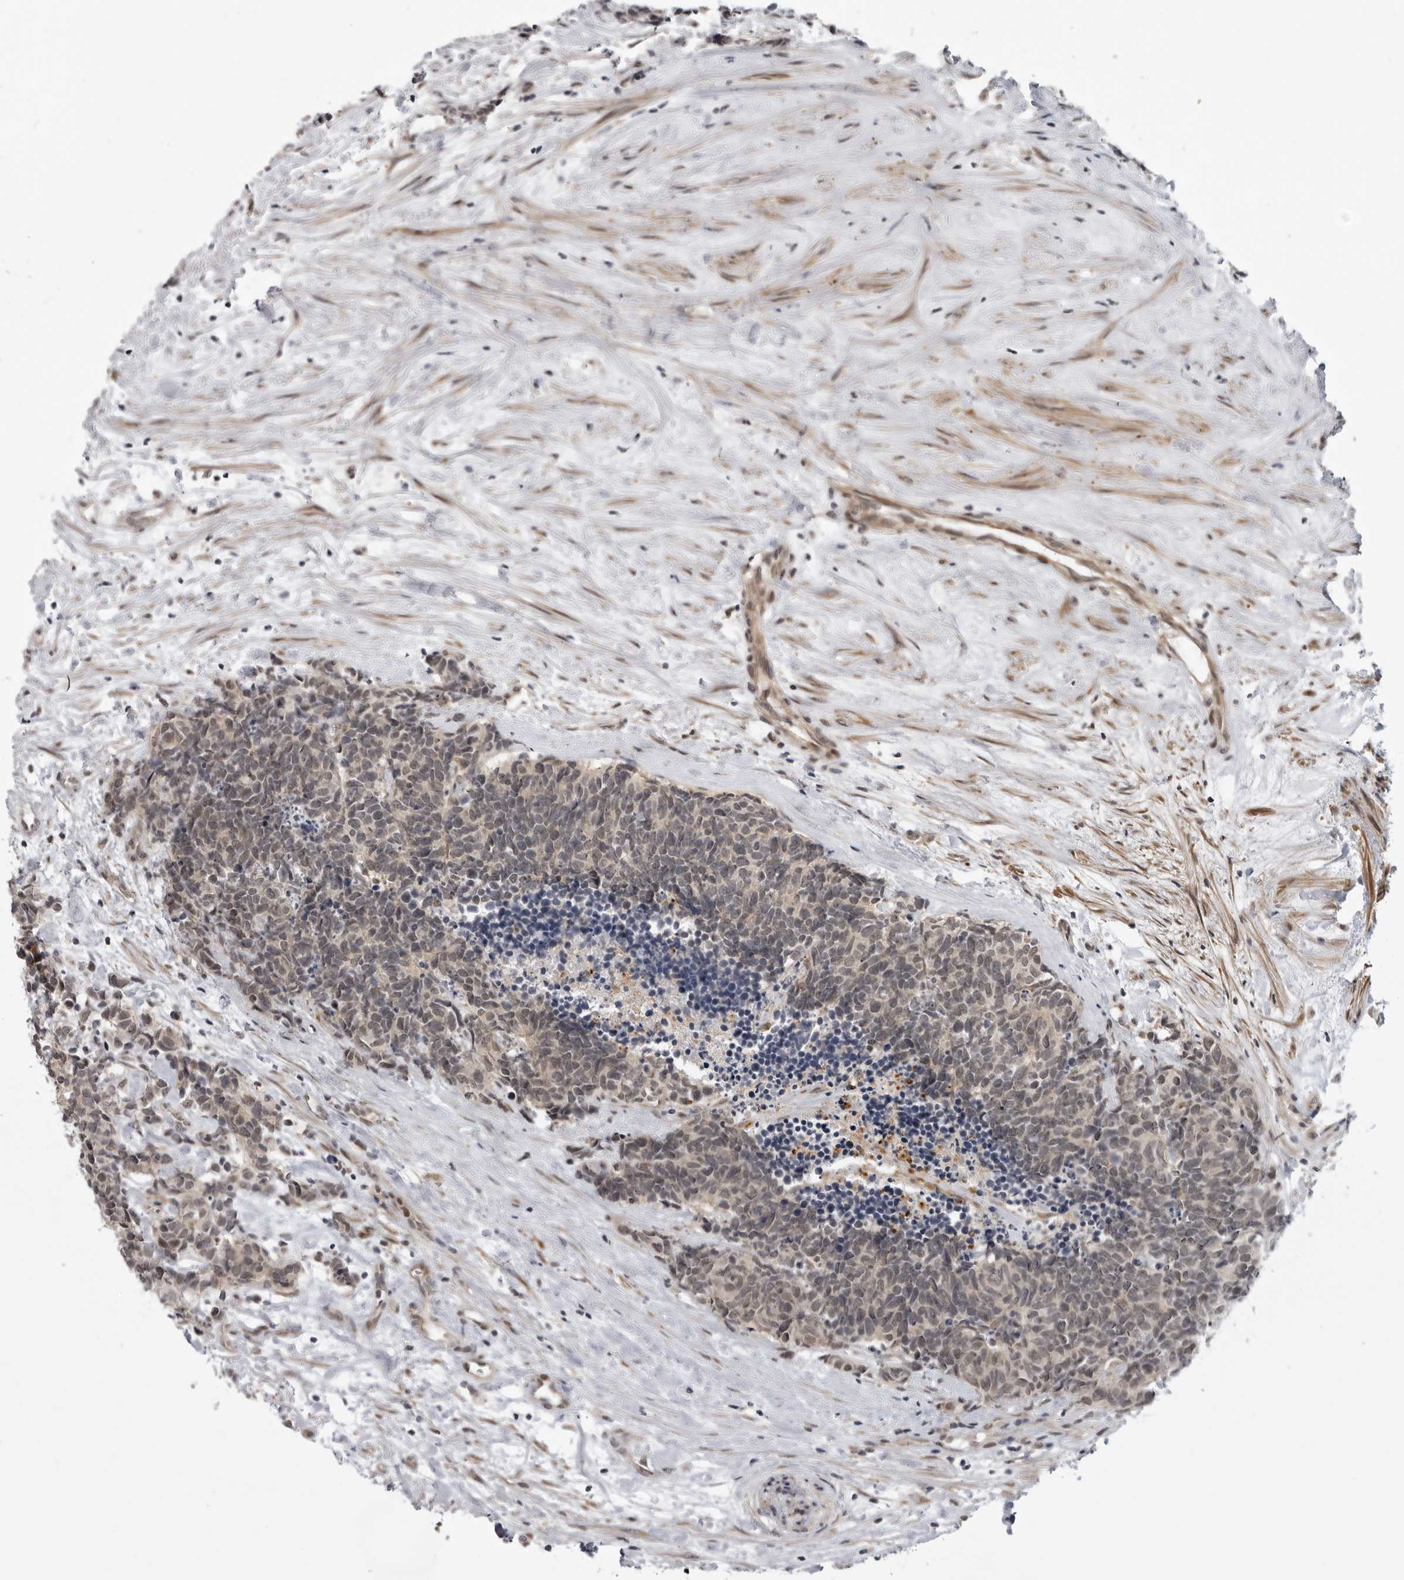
{"staining": {"intensity": "negative", "quantity": "none", "location": "none"}, "tissue": "carcinoid", "cell_type": "Tumor cells", "image_type": "cancer", "snomed": [{"axis": "morphology", "description": "Carcinoma, NOS"}, {"axis": "morphology", "description": "Carcinoid, malignant, NOS"}, {"axis": "topography", "description": "Urinary bladder"}], "caption": "Carcinoid was stained to show a protein in brown. There is no significant staining in tumor cells. (DAB (3,3'-diaminobenzidine) immunohistochemistry (IHC), high magnification).", "gene": "ALPK2", "patient": {"sex": "male", "age": 57}}